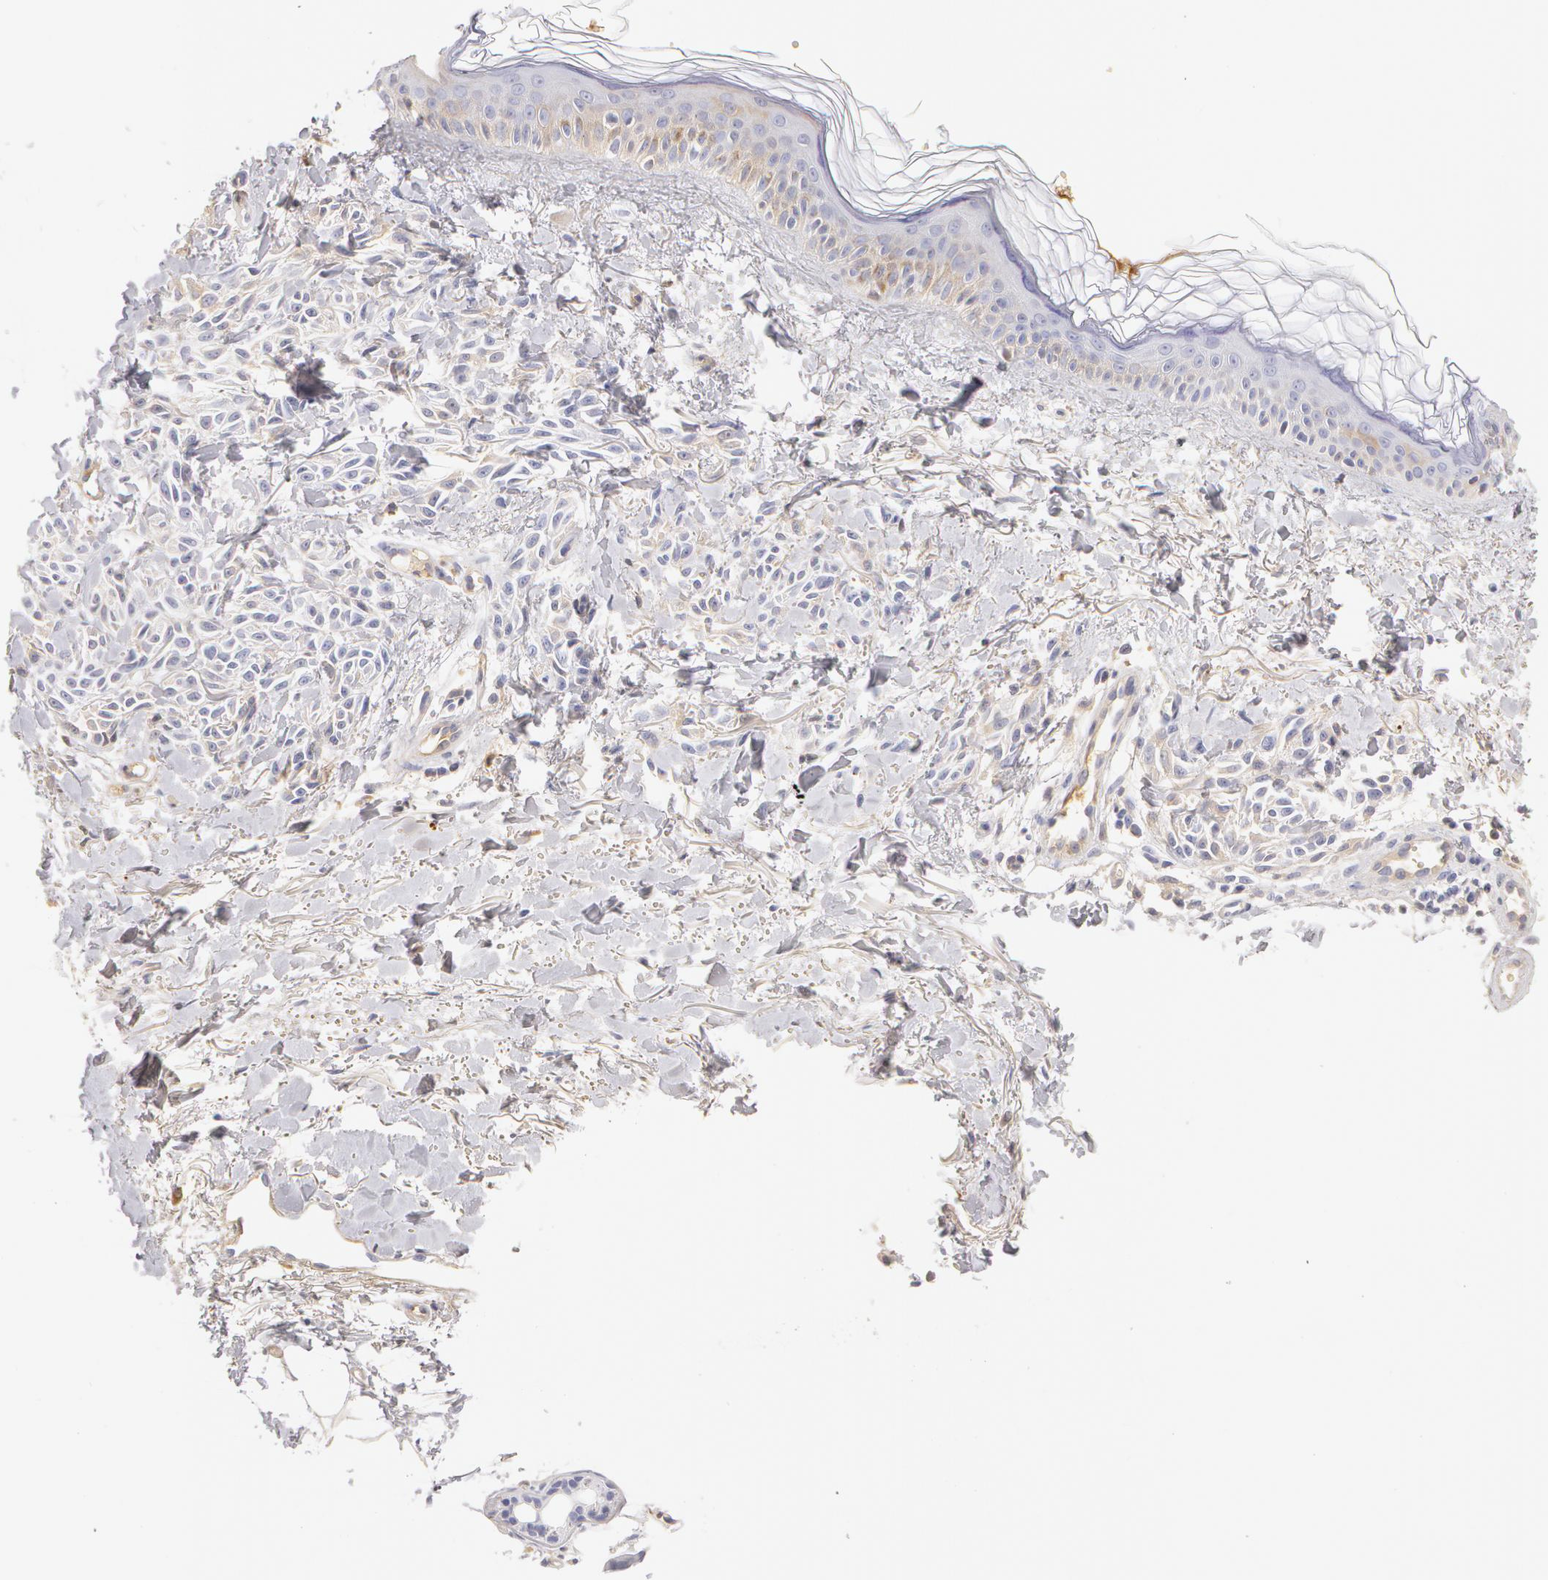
{"staining": {"intensity": "negative", "quantity": "none", "location": "none"}, "tissue": "melanoma", "cell_type": "Tumor cells", "image_type": "cancer", "snomed": [{"axis": "morphology", "description": "Malignant melanoma, NOS"}, {"axis": "topography", "description": "Skin"}], "caption": "There is no significant staining in tumor cells of melanoma.", "gene": "AHSG", "patient": {"sex": "female", "age": 73}}